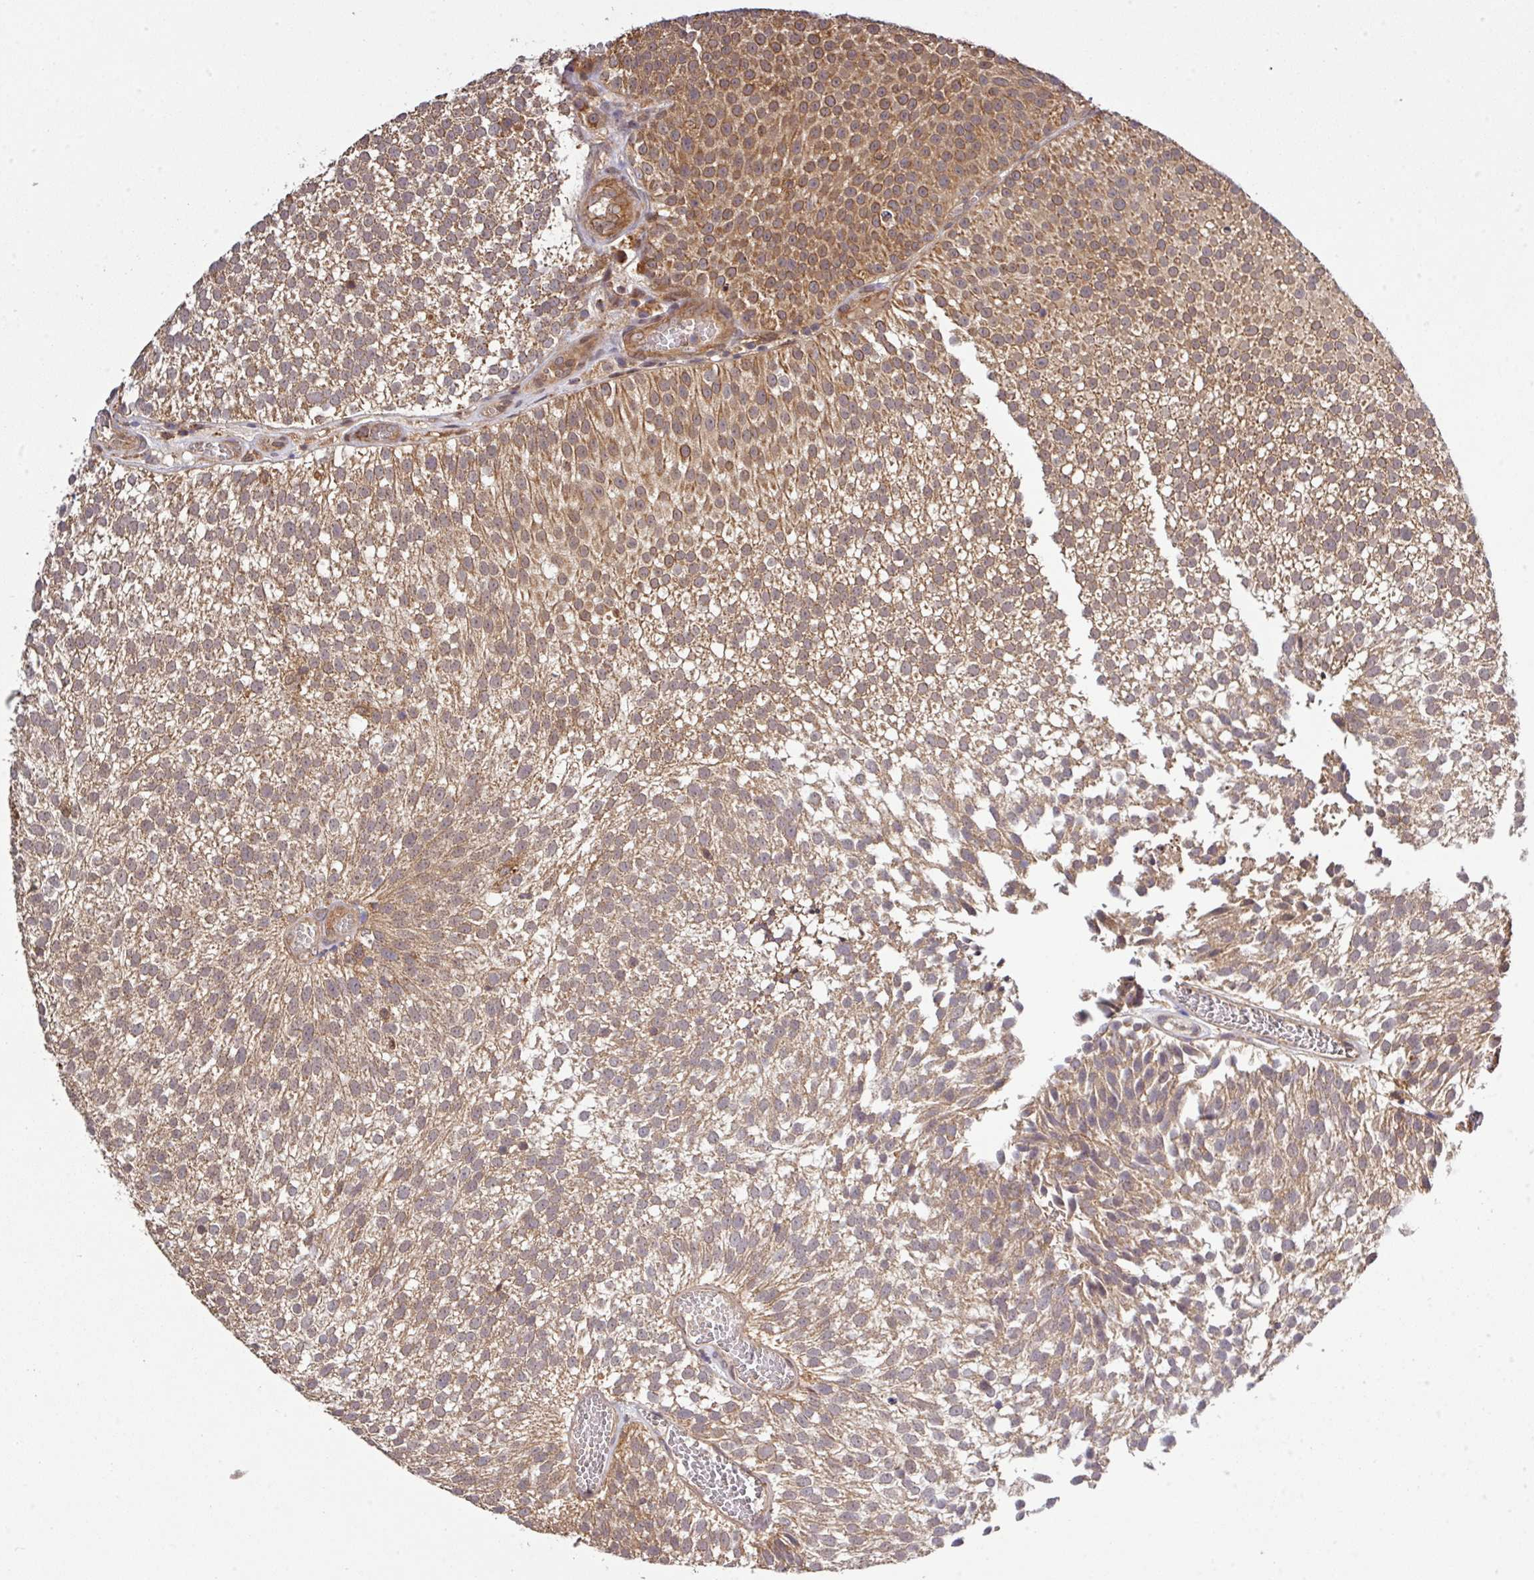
{"staining": {"intensity": "moderate", "quantity": ">75%", "location": "cytoplasmic/membranous"}, "tissue": "urothelial cancer", "cell_type": "Tumor cells", "image_type": "cancer", "snomed": [{"axis": "morphology", "description": "Urothelial carcinoma, Low grade"}, {"axis": "topography", "description": "Urinary bladder"}], "caption": "Brown immunohistochemical staining in urothelial cancer shows moderate cytoplasmic/membranous expression in about >75% of tumor cells. (brown staining indicates protein expression, while blue staining denotes nuclei).", "gene": "ARPIN", "patient": {"sex": "female", "age": 79}}